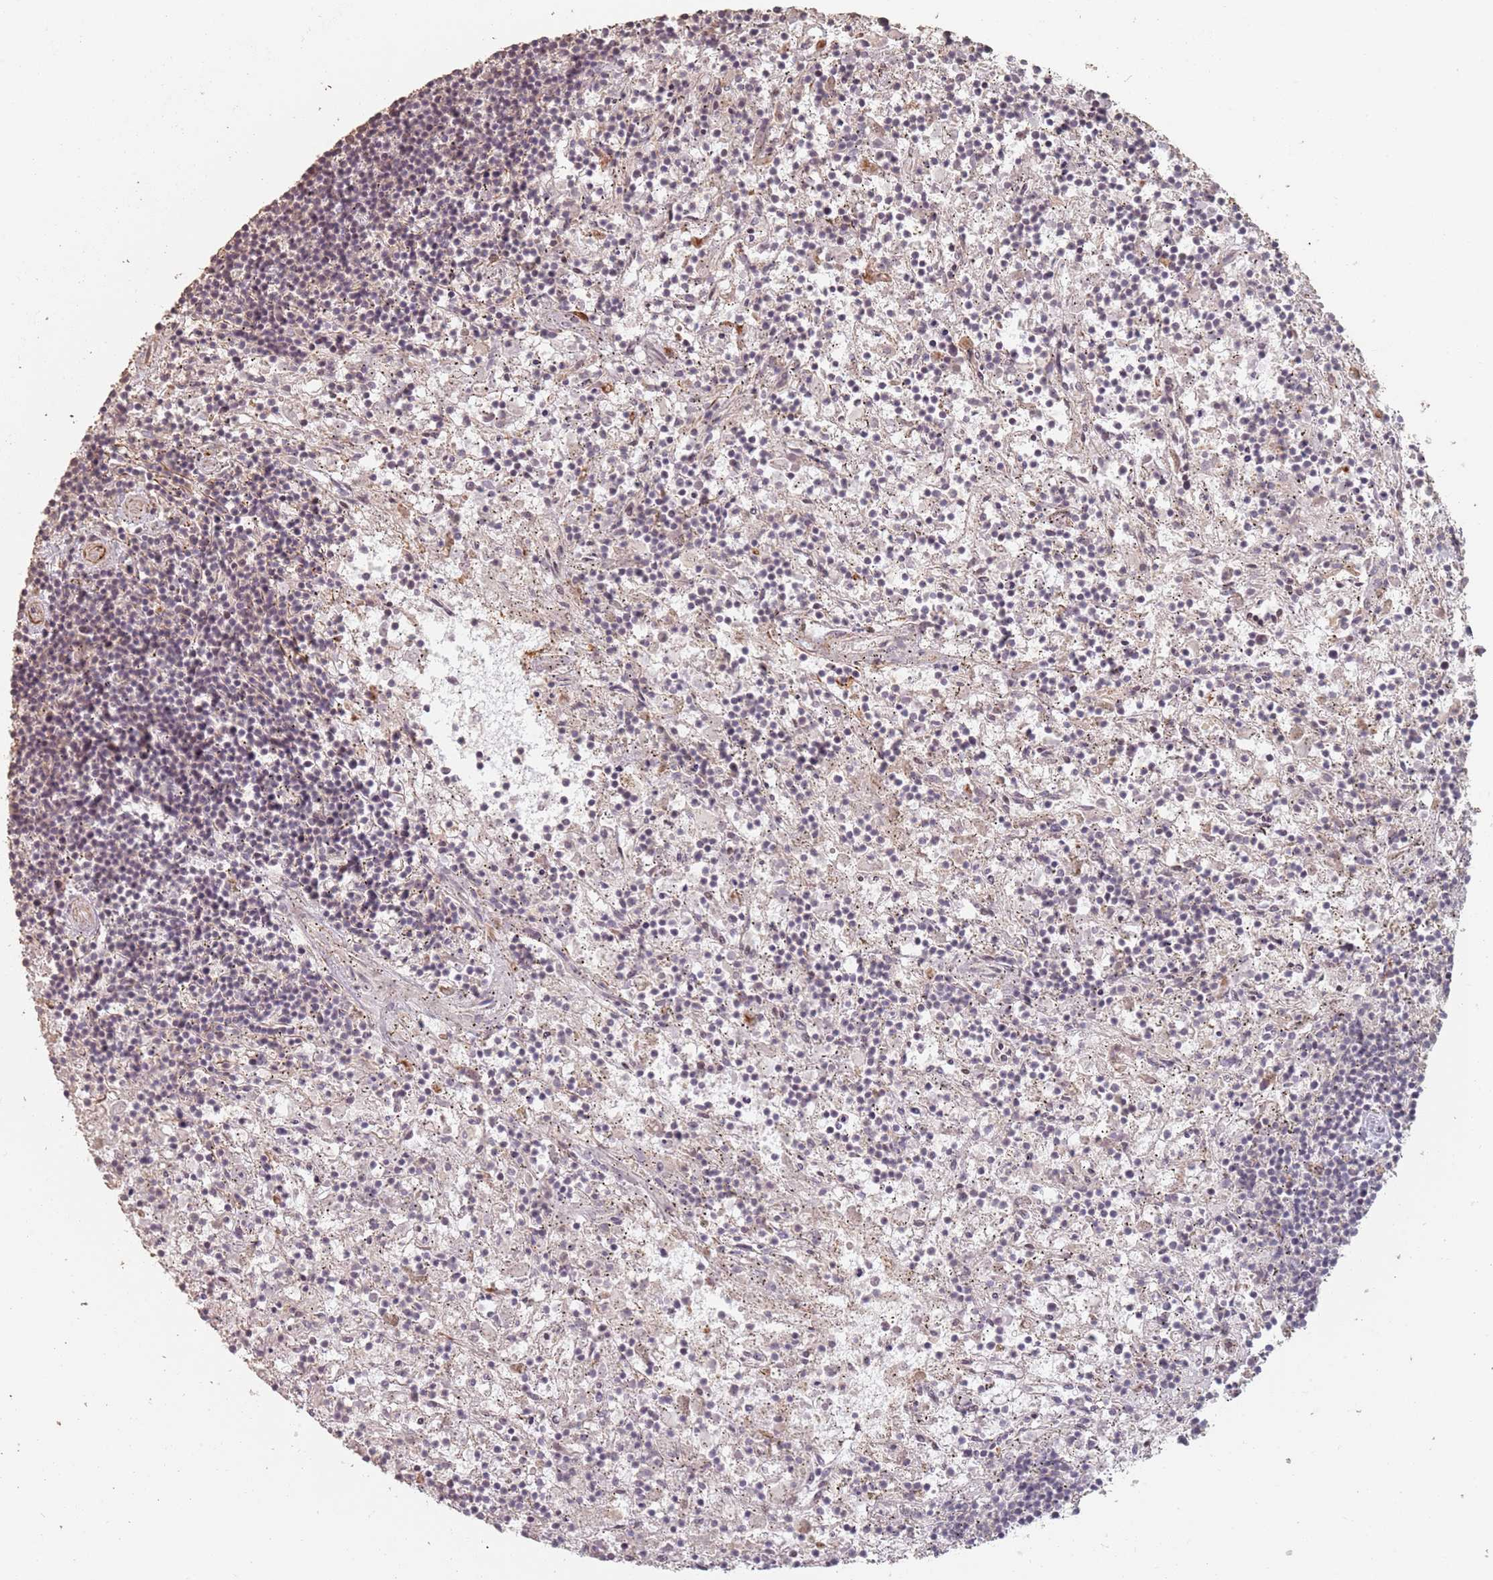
{"staining": {"intensity": "negative", "quantity": "none", "location": "none"}, "tissue": "lymphoma", "cell_type": "Tumor cells", "image_type": "cancer", "snomed": [{"axis": "morphology", "description": "Malignant lymphoma, non-Hodgkin's type, Low grade"}, {"axis": "topography", "description": "Spleen"}], "caption": "Tumor cells show no significant protein expression in malignant lymphoma, non-Hodgkin's type (low-grade).", "gene": "ADTRP", "patient": {"sex": "male", "age": 76}}